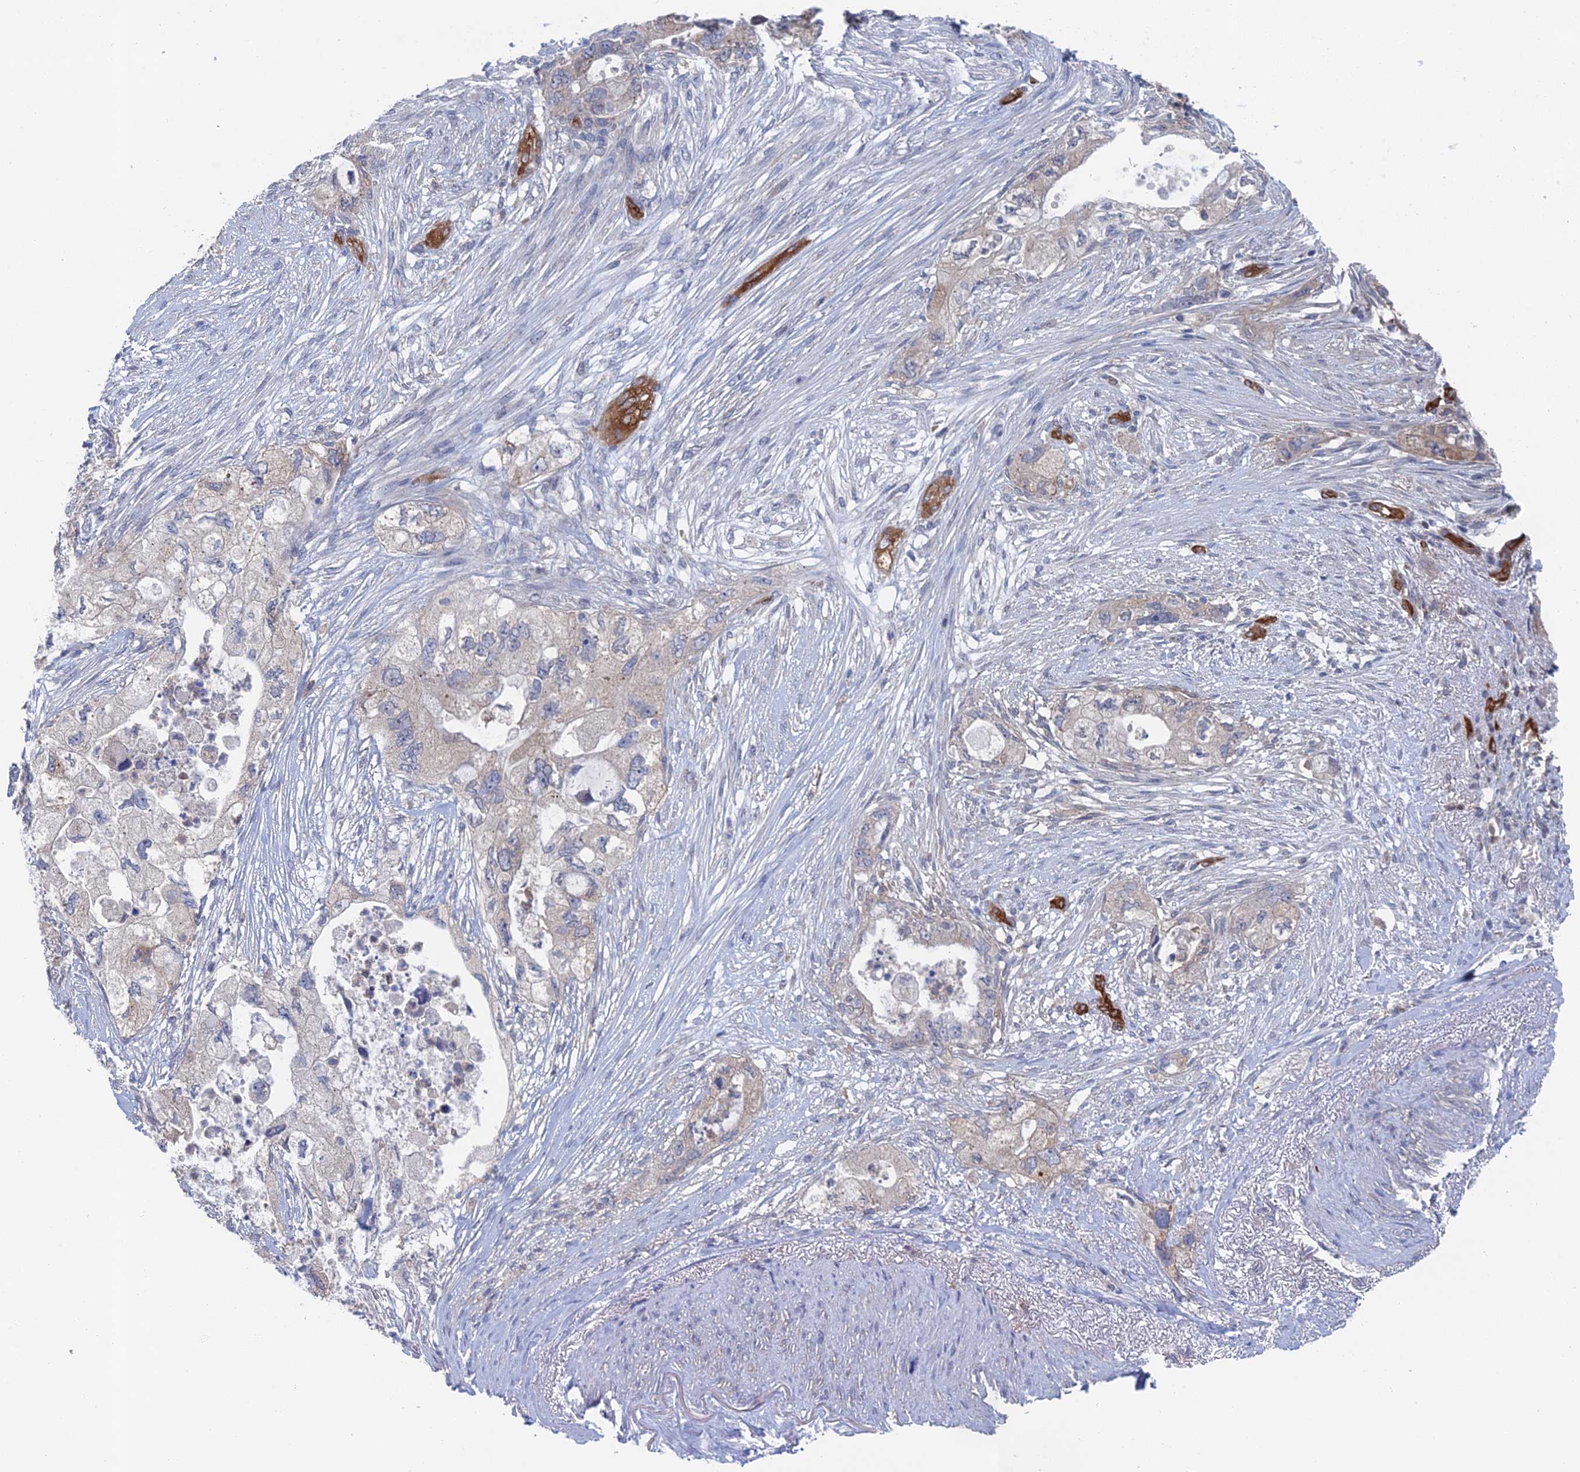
{"staining": {"intensity": "negative", "quantity": "none", "location": "none"}, "tissue": "pancreatic cancer", "cell_type": "Tumor cells", "image_type": "cancer", "snomed": [{"axis": "morphology", "description": "Adenocarcinoma, NOS"}, {"axis": "topography", "description": "Pancreas"}], "caption": "Human pancreatic cancer (adenocarcinoma) stained for a protein using immunohistochemistry (IHC) exhibits no staining in tumor cells.", "gene": "ARAP3", "patient": {"sex": "female", "age": 73}}